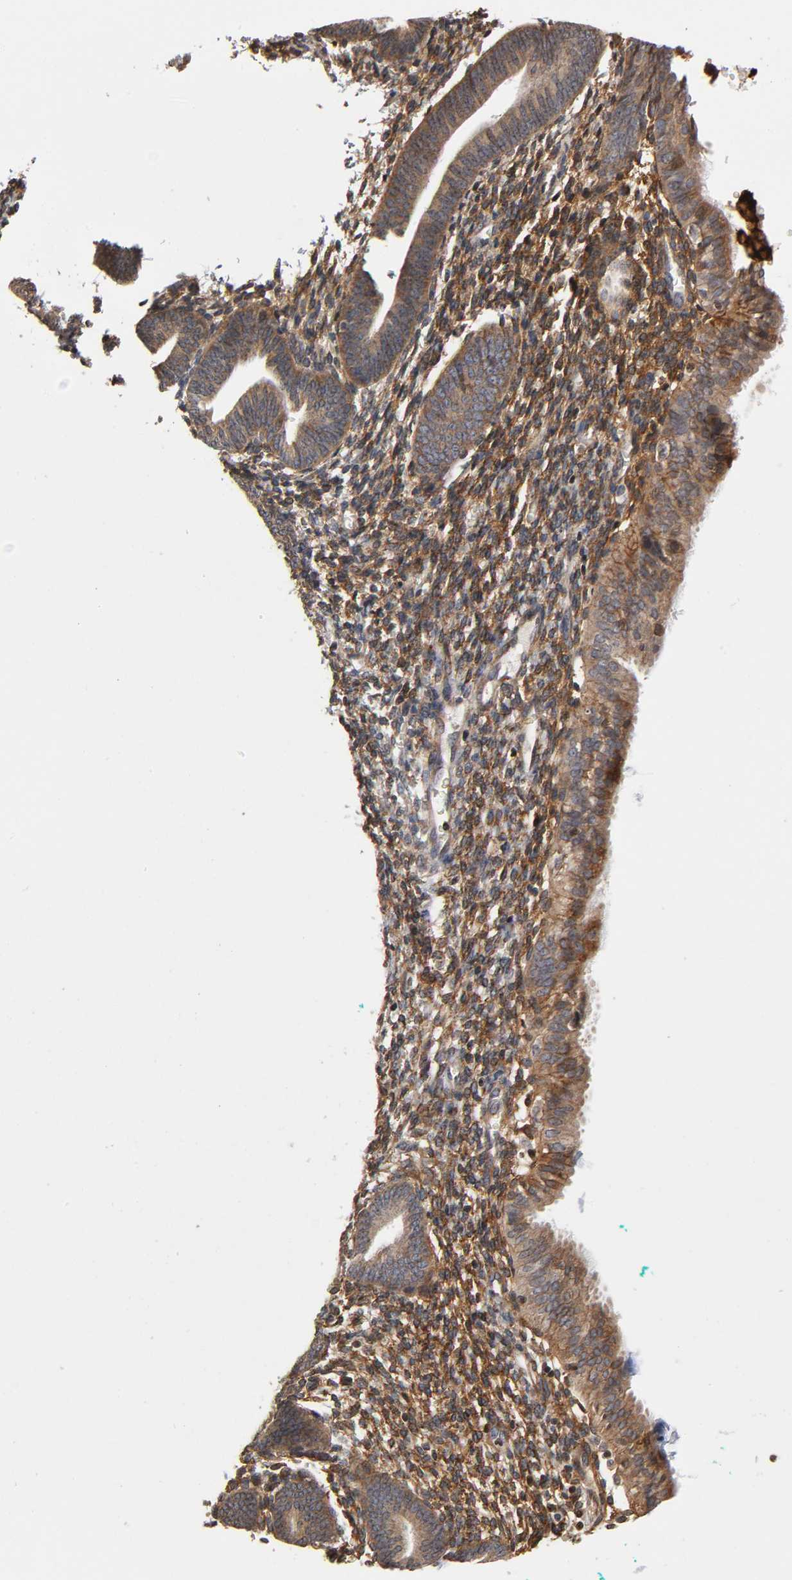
{"staining": {"intensity": "moderate", "quantity": ">75%", "location": "cytoplasmic/membranous"}, "tissue": "endometrium", "cell_type": "Cells in endometrial stroma", "image_type": "normal", "snomed": [{"axis": "morphology", "description": "Normal tissue, NOS"}, {"axis": "topography", "description": "Smooth muscle"}, {"axis": "topography", "description": "Endometrium"}], "caption": "Immunohistochemical staining of unremarkable human endometrium exhibits moderate cytoplasmic/membranous protein expression in approximately >75% of cells in endometrial stroma. Immunohistochemistry stains the protein of interest in brown and the nuclei are stained blue.", "gene": "ITGAV", "patient": {"sex": "female", "age": 57}}